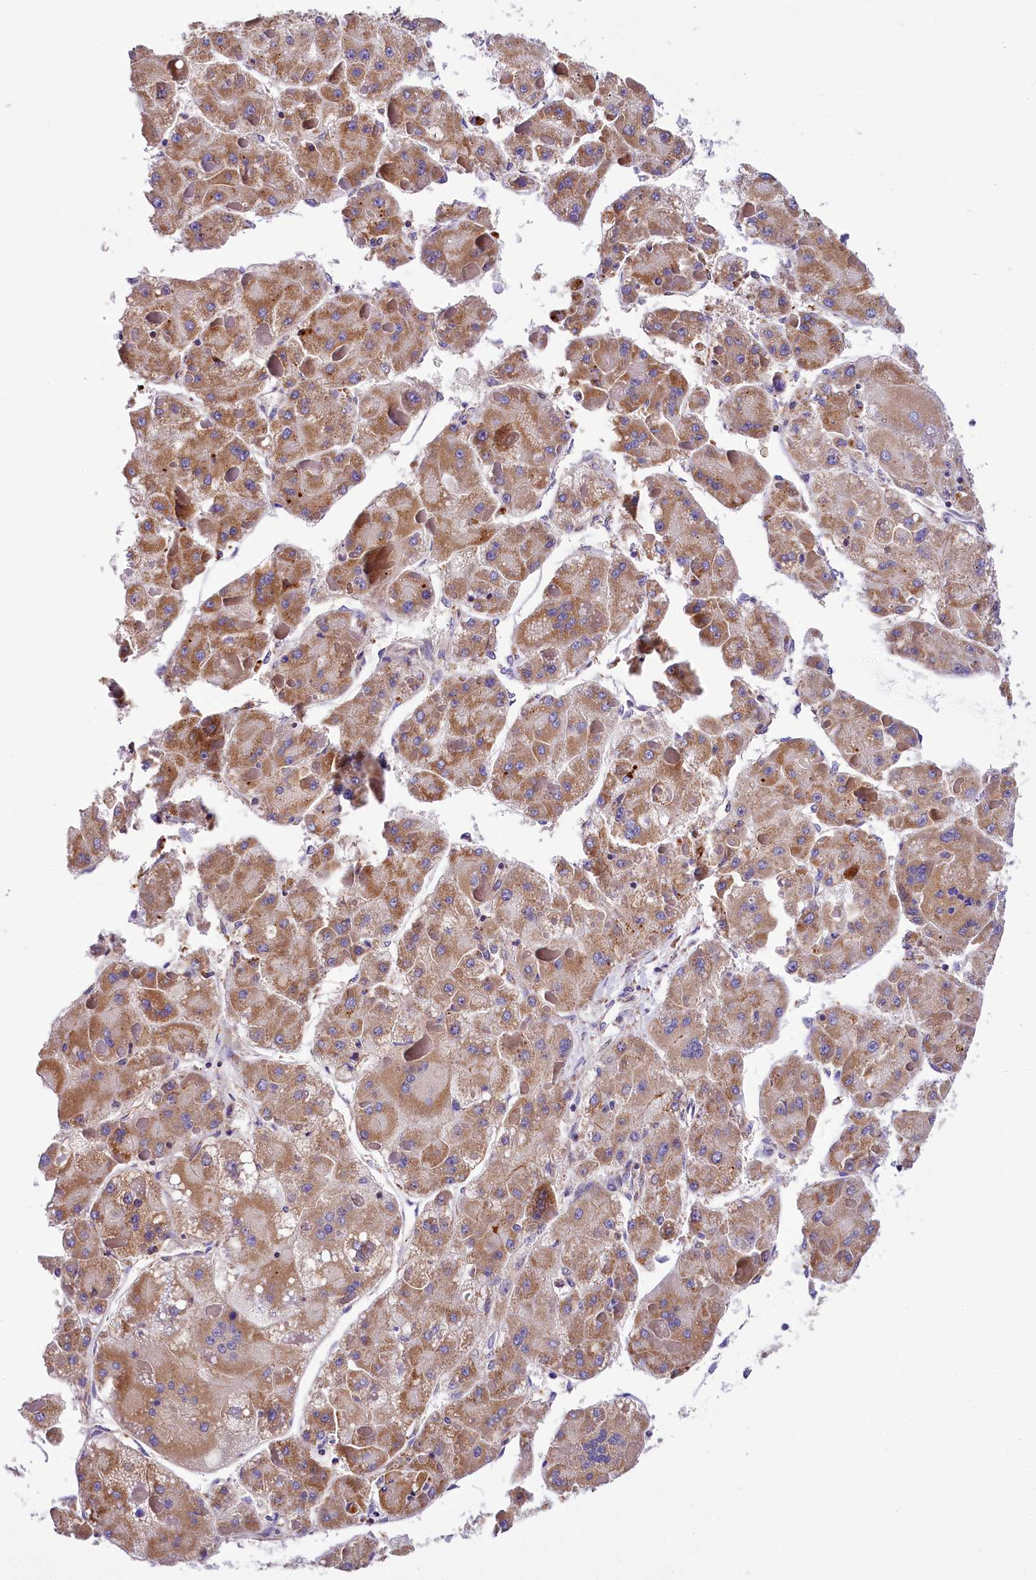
{"staining": {"intensity": "moderate", "quantity": ">75%", "location": "cytoplasmic/membranous"}, "tissue": "liver cancer", "cell_type": "Tumor cells", "image_type": "cancer", "snomed": [{"axis": "morphology", "description": "Carcinoma, Hepatocellular, NOS"}, {"axis": "topography", "description": "Liver"}], "caption": "Protein expression analysis of human liver cancer (hepatocellular carcinoma) reveals moderate cytoplasmic/membranous expression in about >75% of tumor cells.", "gene": "TASOR2", "patient": {"sex": "female", "age": 73}}